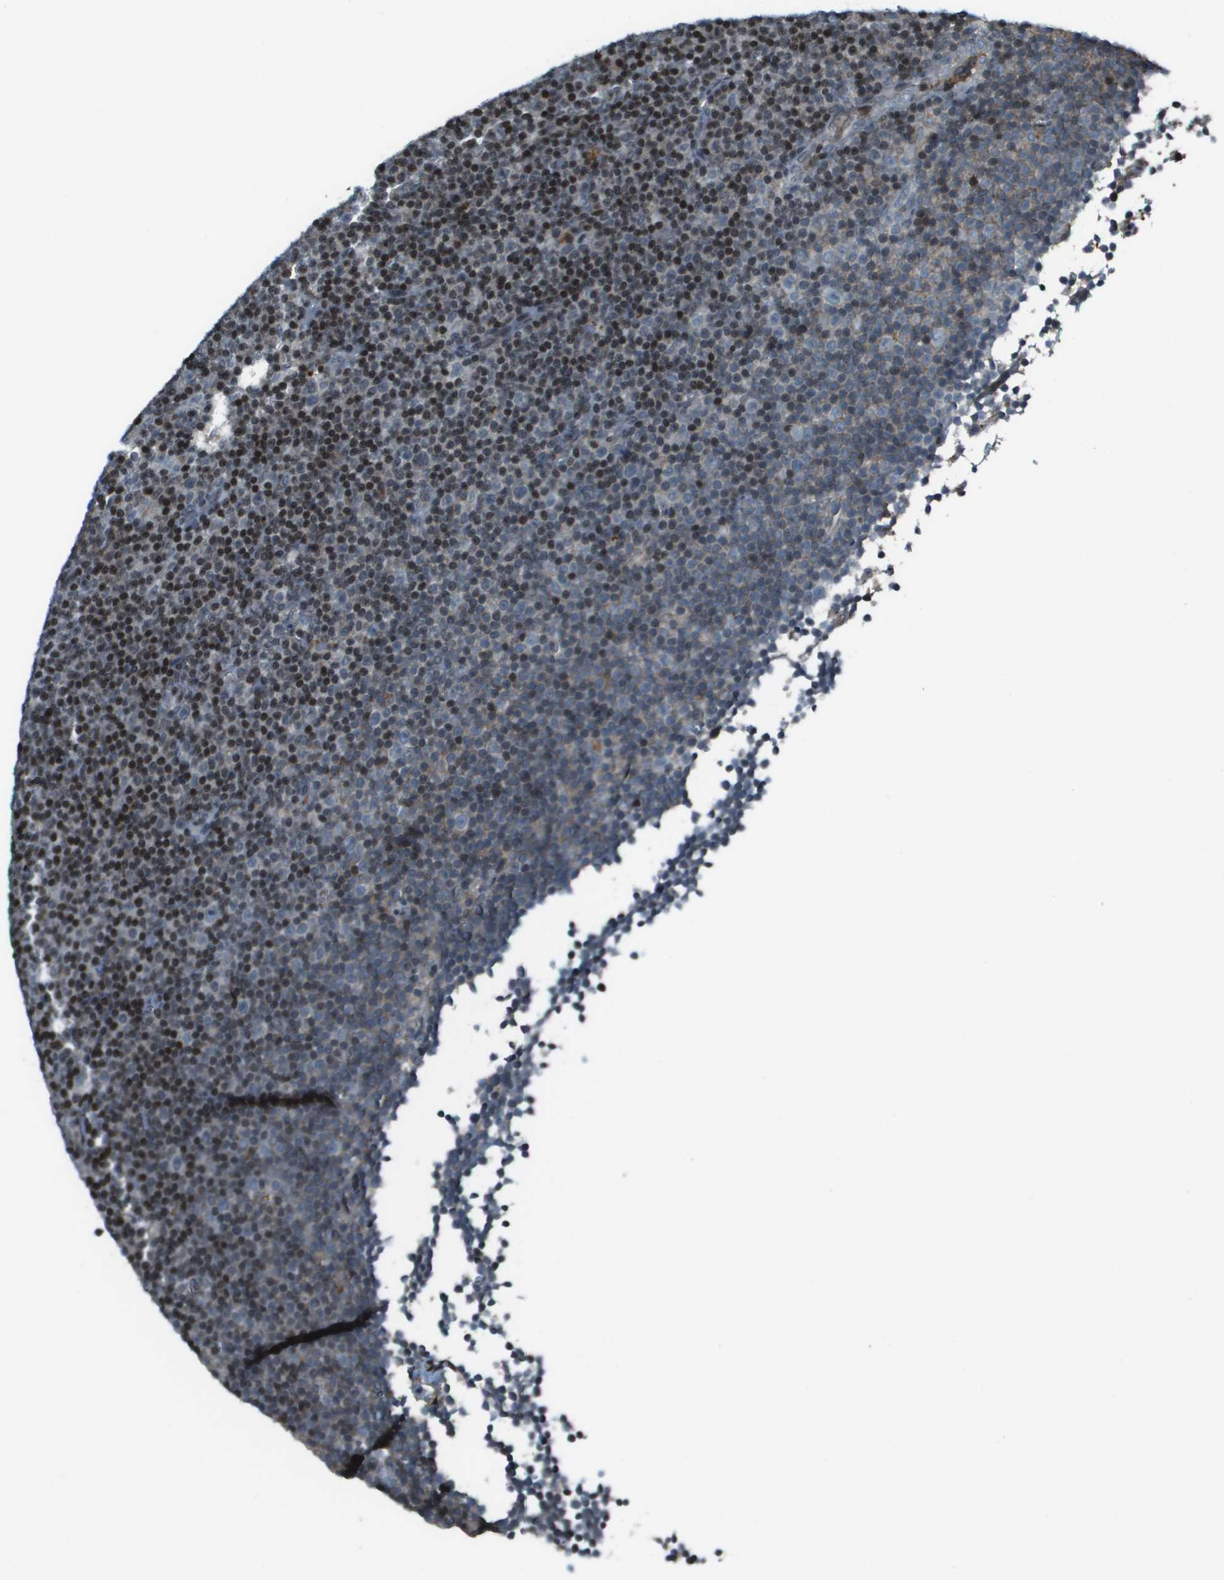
{"staining": {"intensity": "strong", "quantity": "25%-75%", "location": "nuclear"}, "tissue": "lymphoma", "cell_type": "Tumor cells", "image_type": "cancer", "snomed": [{"axis": "morphology", "description": "Malignant lymphoma, non-Hodgkin's type, Low grade"}, {"axis": "topography", "description": "Lymph node"}], "caption": "Human lymphoma stained with a brown dye displays strong nuclear positive positivity in approximately 25%-75% of tumor cells.", "gene": "CXCL12", "patient": {"sex": "female", "age": 67}}